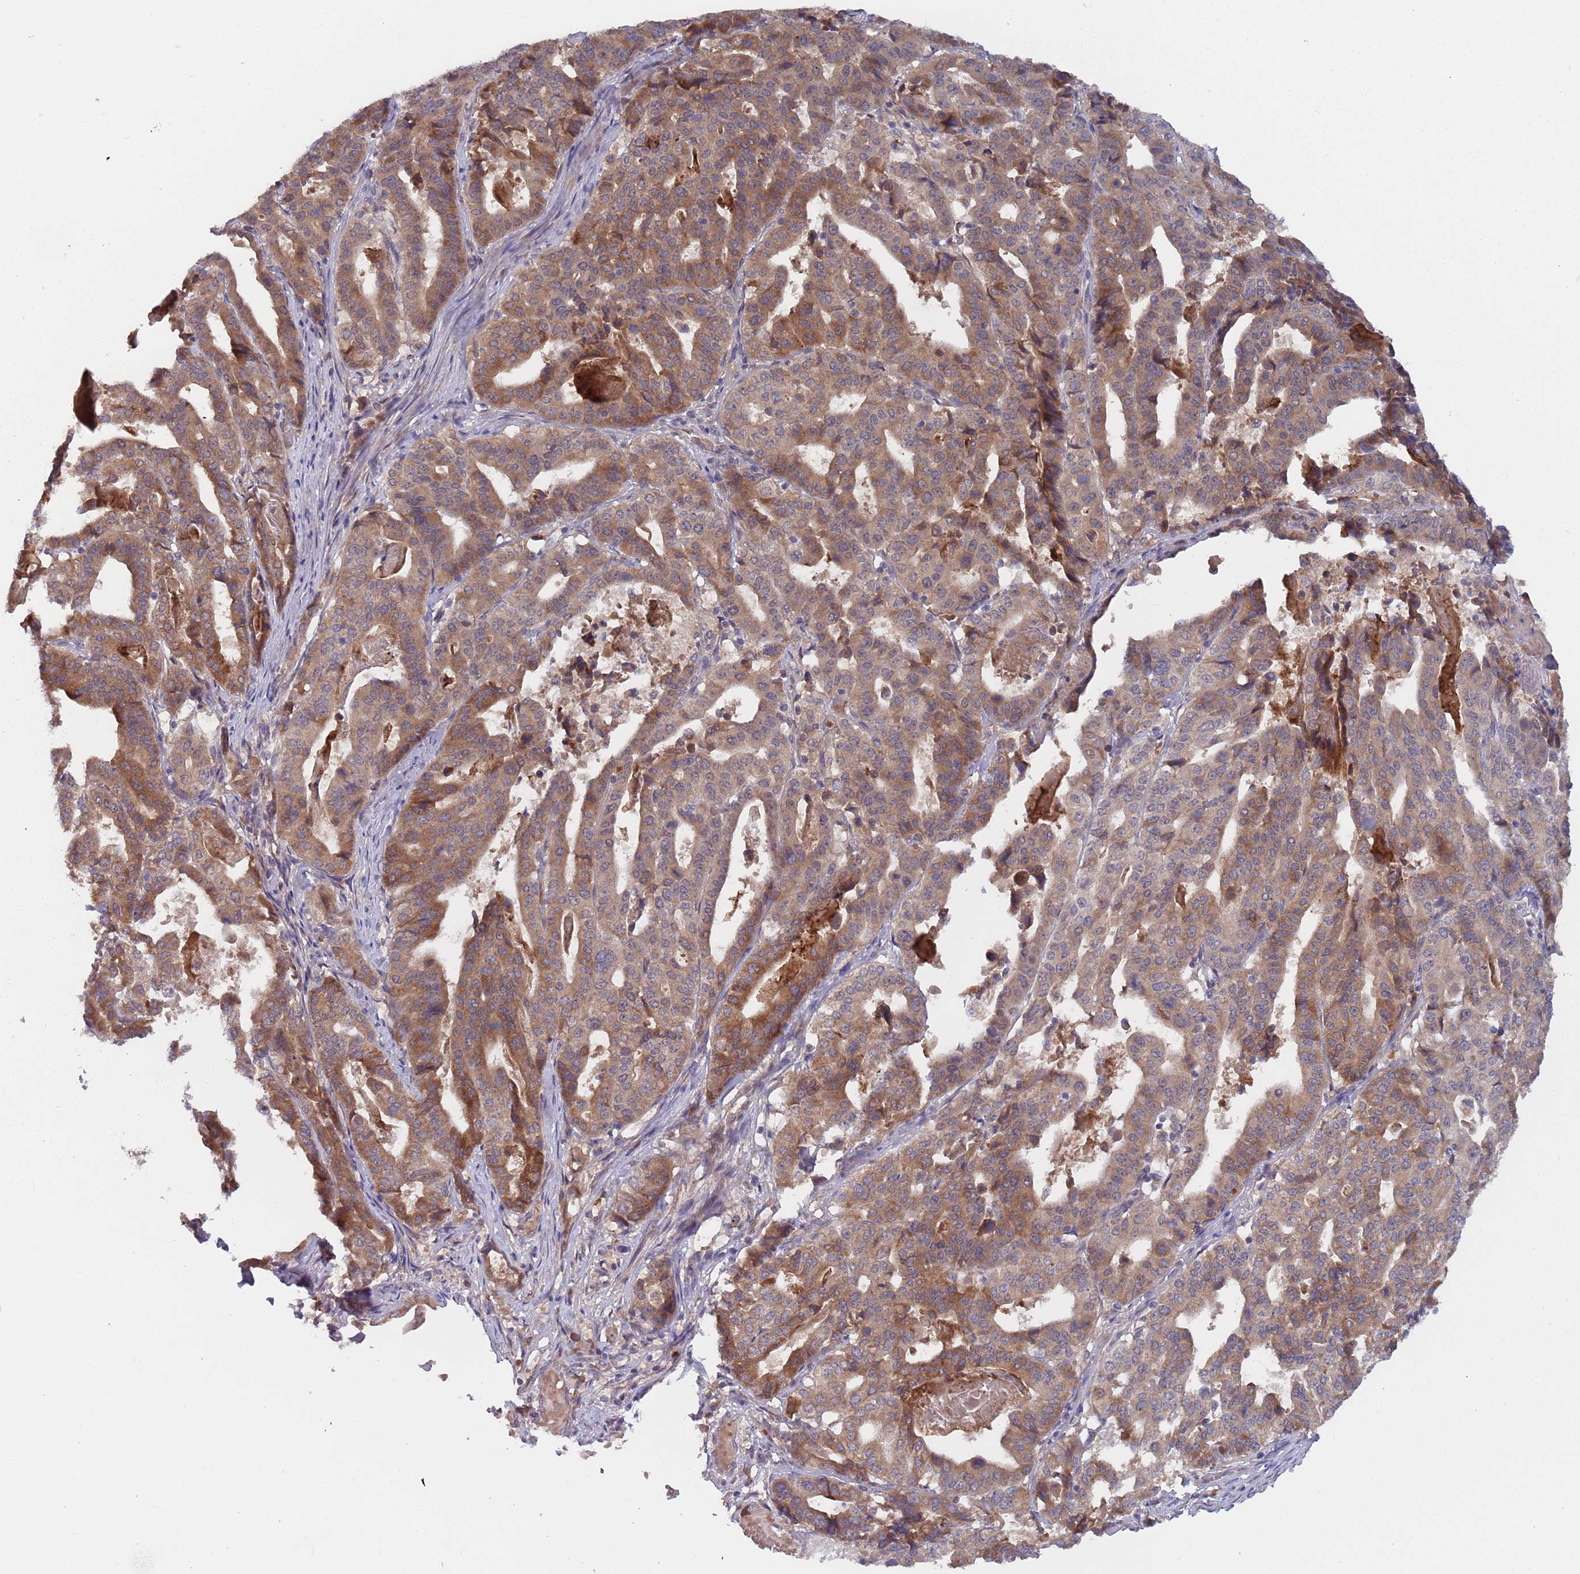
{"staining": {"intensity": "moderate", "quantity": ">75%", "location": "cytoplasmic/membranous"}, "tissue": "stomach cancer", "cell_type": "Tumor cells", "image_type": "cancer", "snomed": [{"axis": "morphology", "description": "Adenocarcinoma, NOS"}, {"axis": "topography", "description": "Stomach"}], "caption": "Protein expression by immunohistochemistry shows moderate cytoplasmic/membranous staining in approximately >75% of tumor cells in adenocarcinoma (stomach). (Stains: DAB (3,3'-diaminobenzidine) in brown, nuclei in blue, Microscopy: brightfield microscopy at high magnification).", "gene": "ZNF140", "patient": {"sex": "male", "age": 48}}